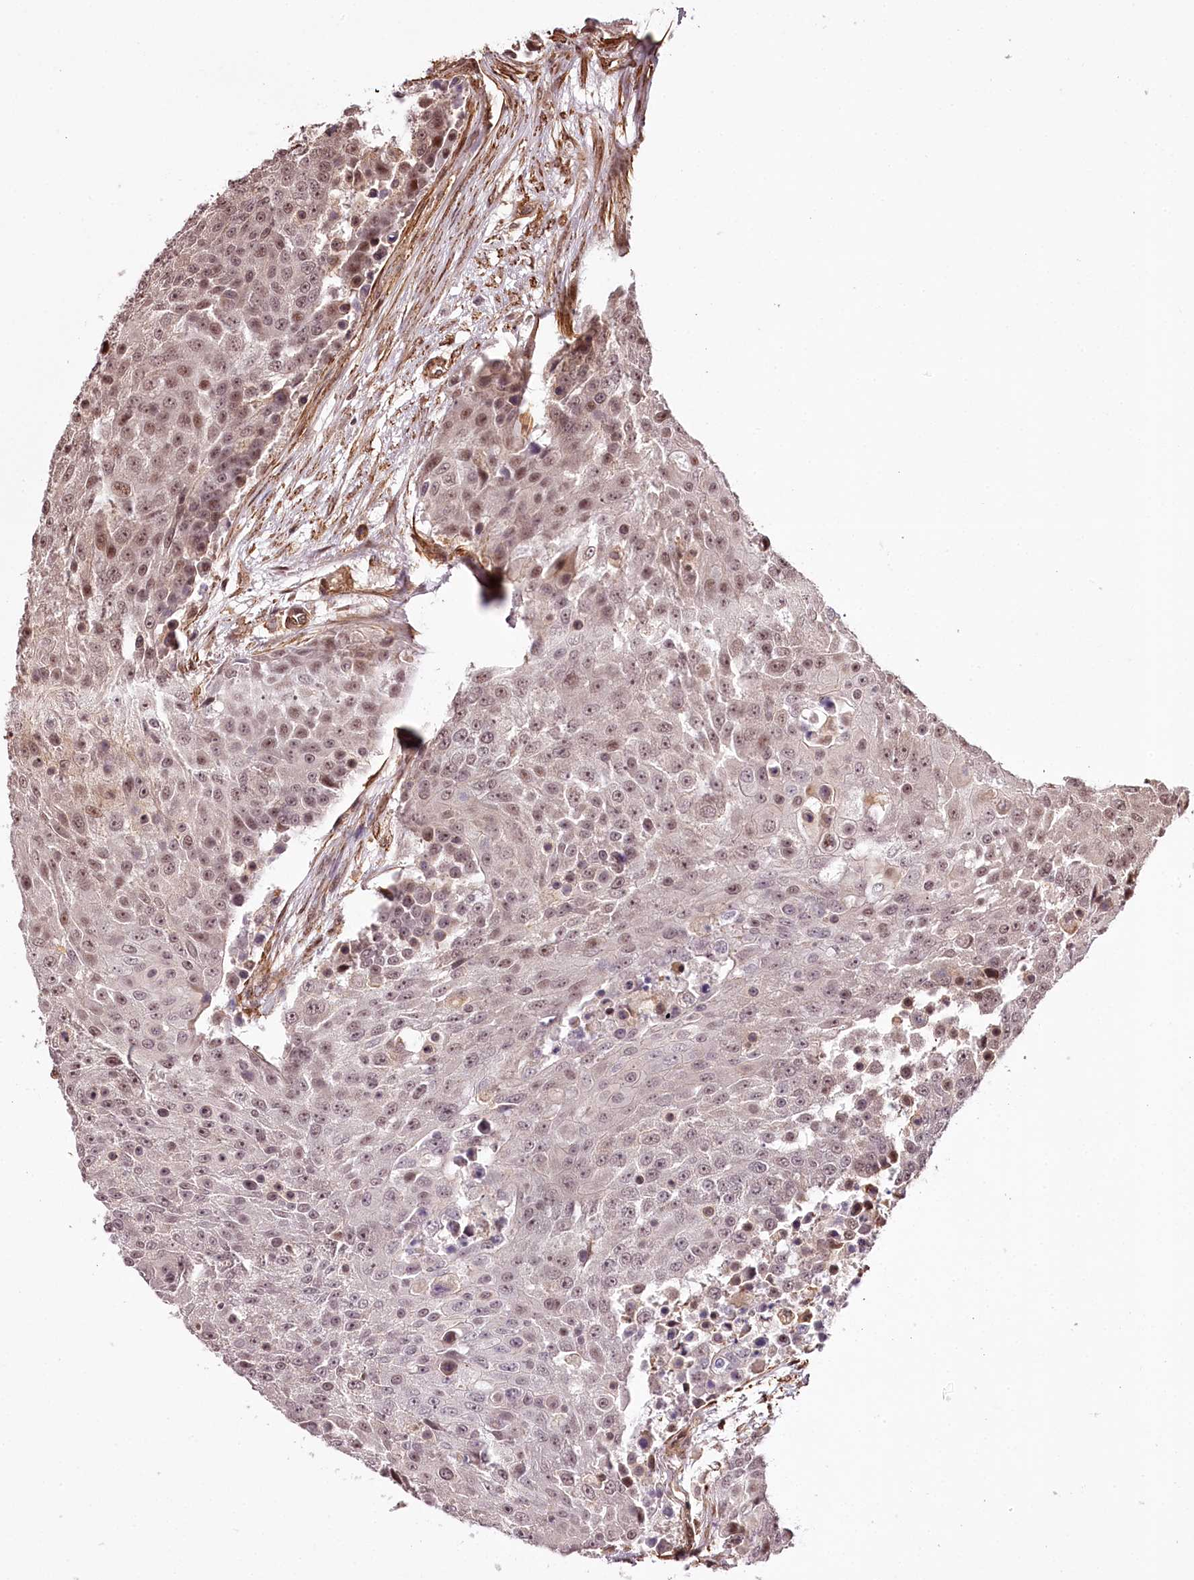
{"staining": {"intensity": "moderate", "quantity": "<25%", "location": "nuclear"}, "tissue": "urothelial cancer", "cell_type": "Tumor cells", "image_type": "cancer", "snomed": [{"axis": "morphology", "description": "Urothelial carcinoma, High grade"}, {"axis": "topography", "description": "Urinary bladder"}], "caption": "IHC staining of high-grade urothelial carcinoma, which reveals low levels of moderate nuclear positivity in approximately <25% of tumor cells indicating moderate nuclear protein expression. The staining was performed using DAB (3,3'-diaminobenzidine) (brown) for protein detection and nuclei were counterstained in hematoxylin (blue).", "gene": "TTC33", "patient": {"sex": "female", "age": 63}}